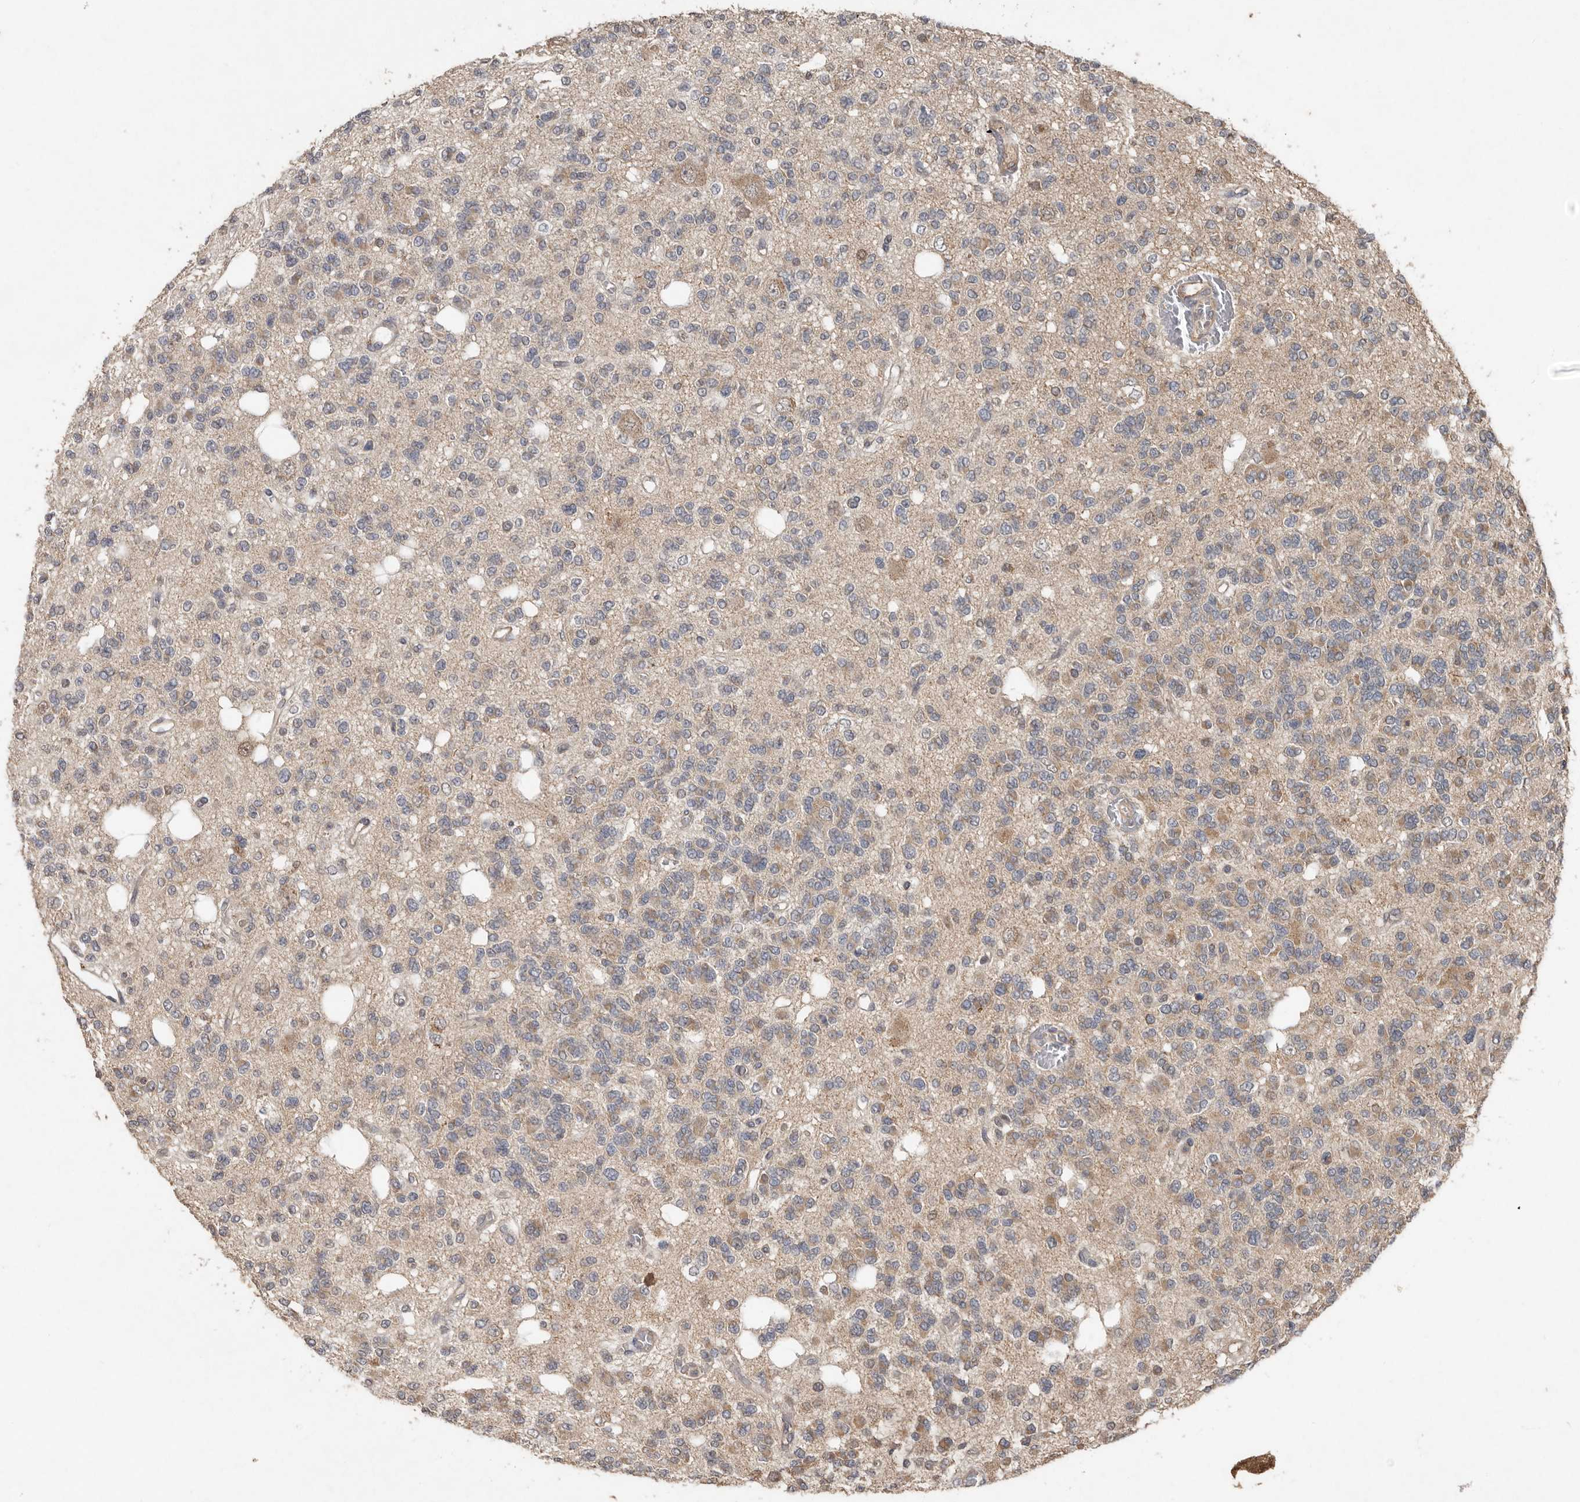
{"staining": {"intensity": "moderate", "quantity": "25%-75%", "location": "cytoplasmic/membranous"}, "tissue": "glioma", "cell_type": "Tumor cells", "image_type": "cancer", "snomed": [{"axis": "morphology", "description": "Glioma, malignant, Low grade"}, {"axis": "topography", "description": "Brain"}], "caption": "Malignant glioma (low-grade) stained with a brown dye exhibits moderate cytoplasmic/membranous positive staining in about 25%-75% of tumor cells.", "gene": "KIF26B", "patient": {"sex": "male", "age": 38}}